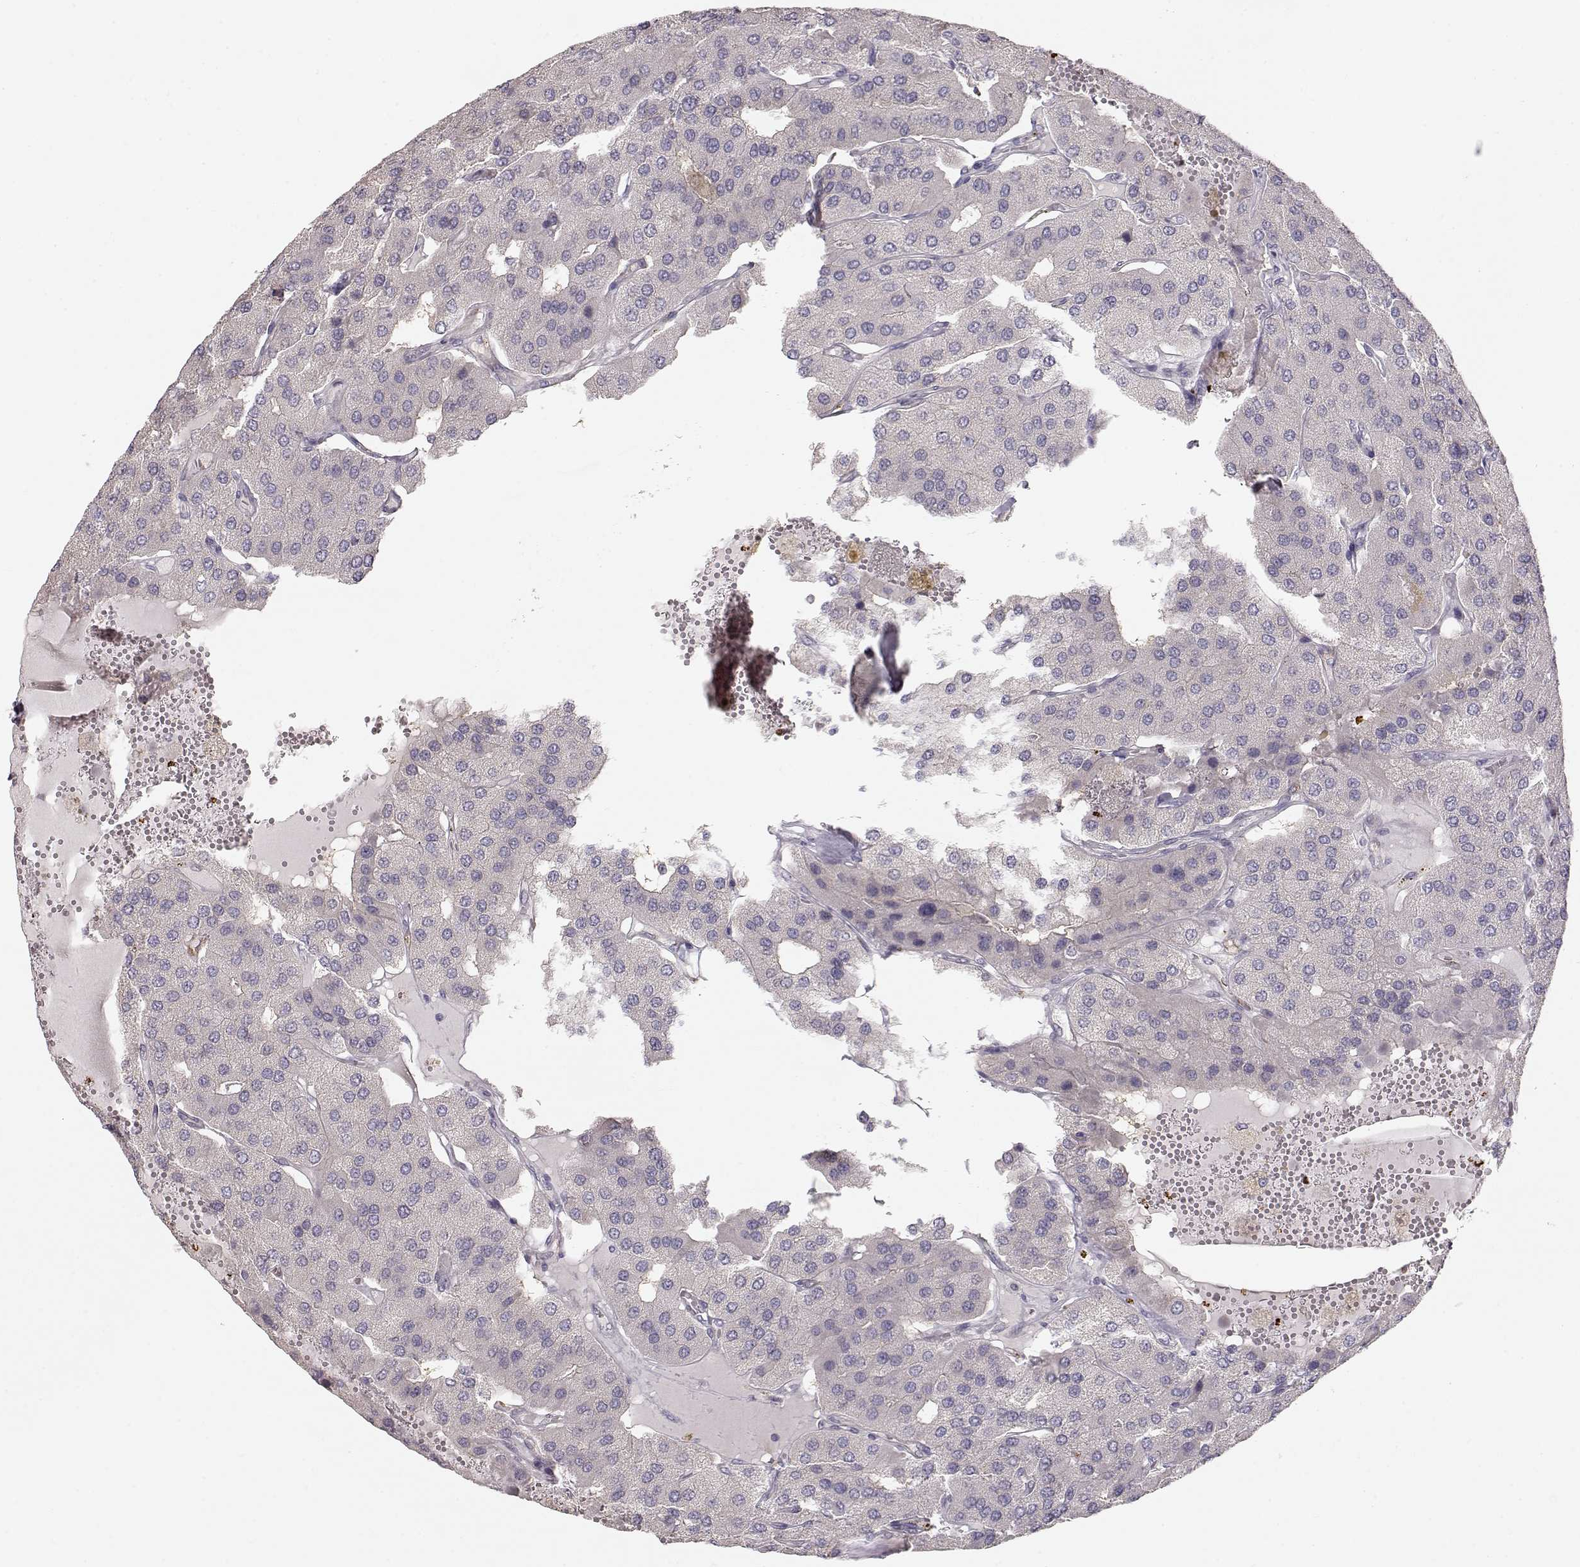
{"staining": {"intensity": "negative", "quantity": "none", "location": "none"}, "tissue": "parathyroid gland", "cell_type": "Glandular cells", "image_type": "normal", "snomed": [{"axis": "morphology", "description": "Normal tissue, NOS"}, {"axis": "morphology", "description": "Adenoma, NOS"}, {"axis": "topography", "description": "Parathyroid gland"}], "caption": "DAB (3,3'-diaminobenzidine) immunohistochemical staining of benign parathyroid gland exhibits no significant staining in glandular cells.", "gene": "ARHGAP8", "patient": {"sex": "female", "age": 86}}